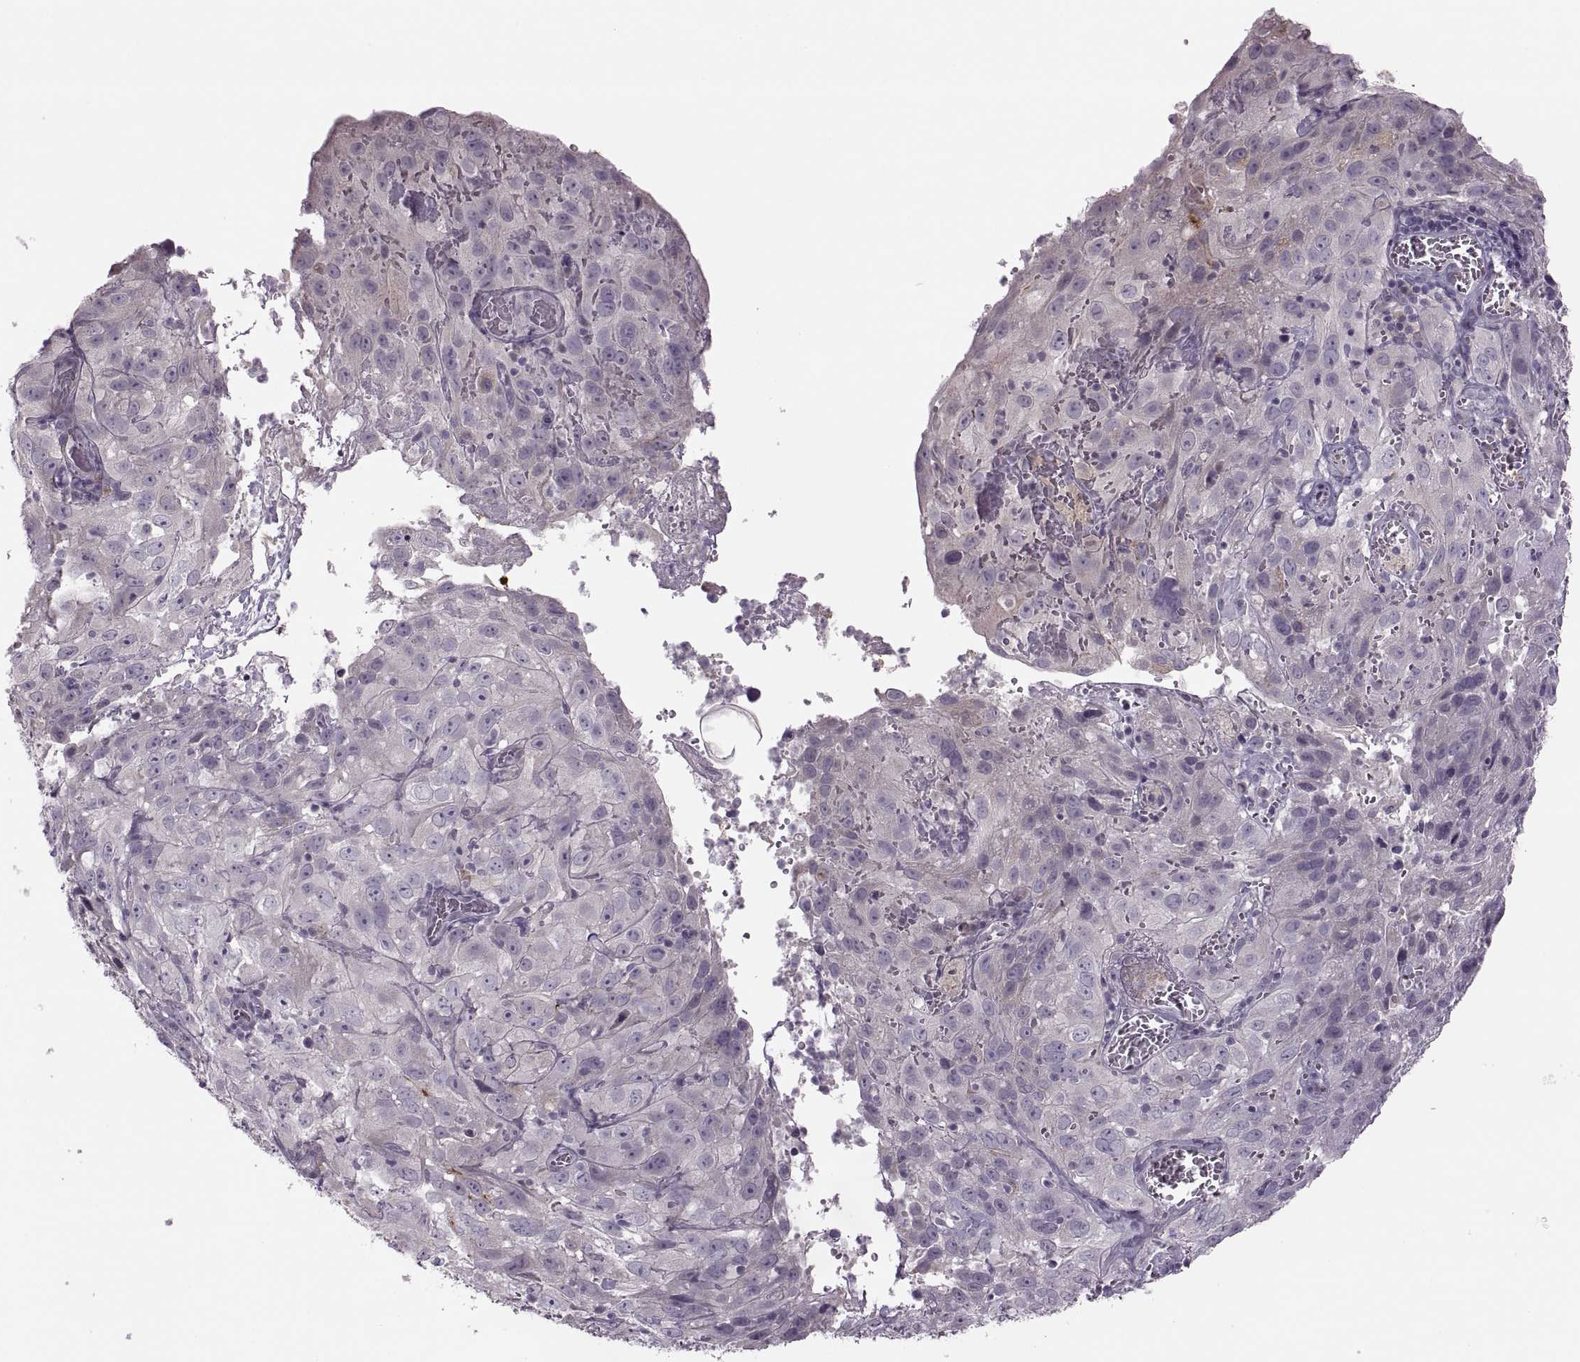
{"staining": {"intensity": "negative", "quantity": "none", "location": "none"}, "tissue": "cervical cancer", "cell_type": "Tumor cells", "image_type": "cancer", "snomed": [{"axis": "morphology", "description": "Squamous cell carcinoma, NOS"}, {"axis": "topography", "description": "Cervix"}], "caption": "IHC of human squamous cell carcinoma (cervical) exhibits no staining in tumor cells.", "gene": "H2AP", "patient": {"sex": "female", "age": 32}}